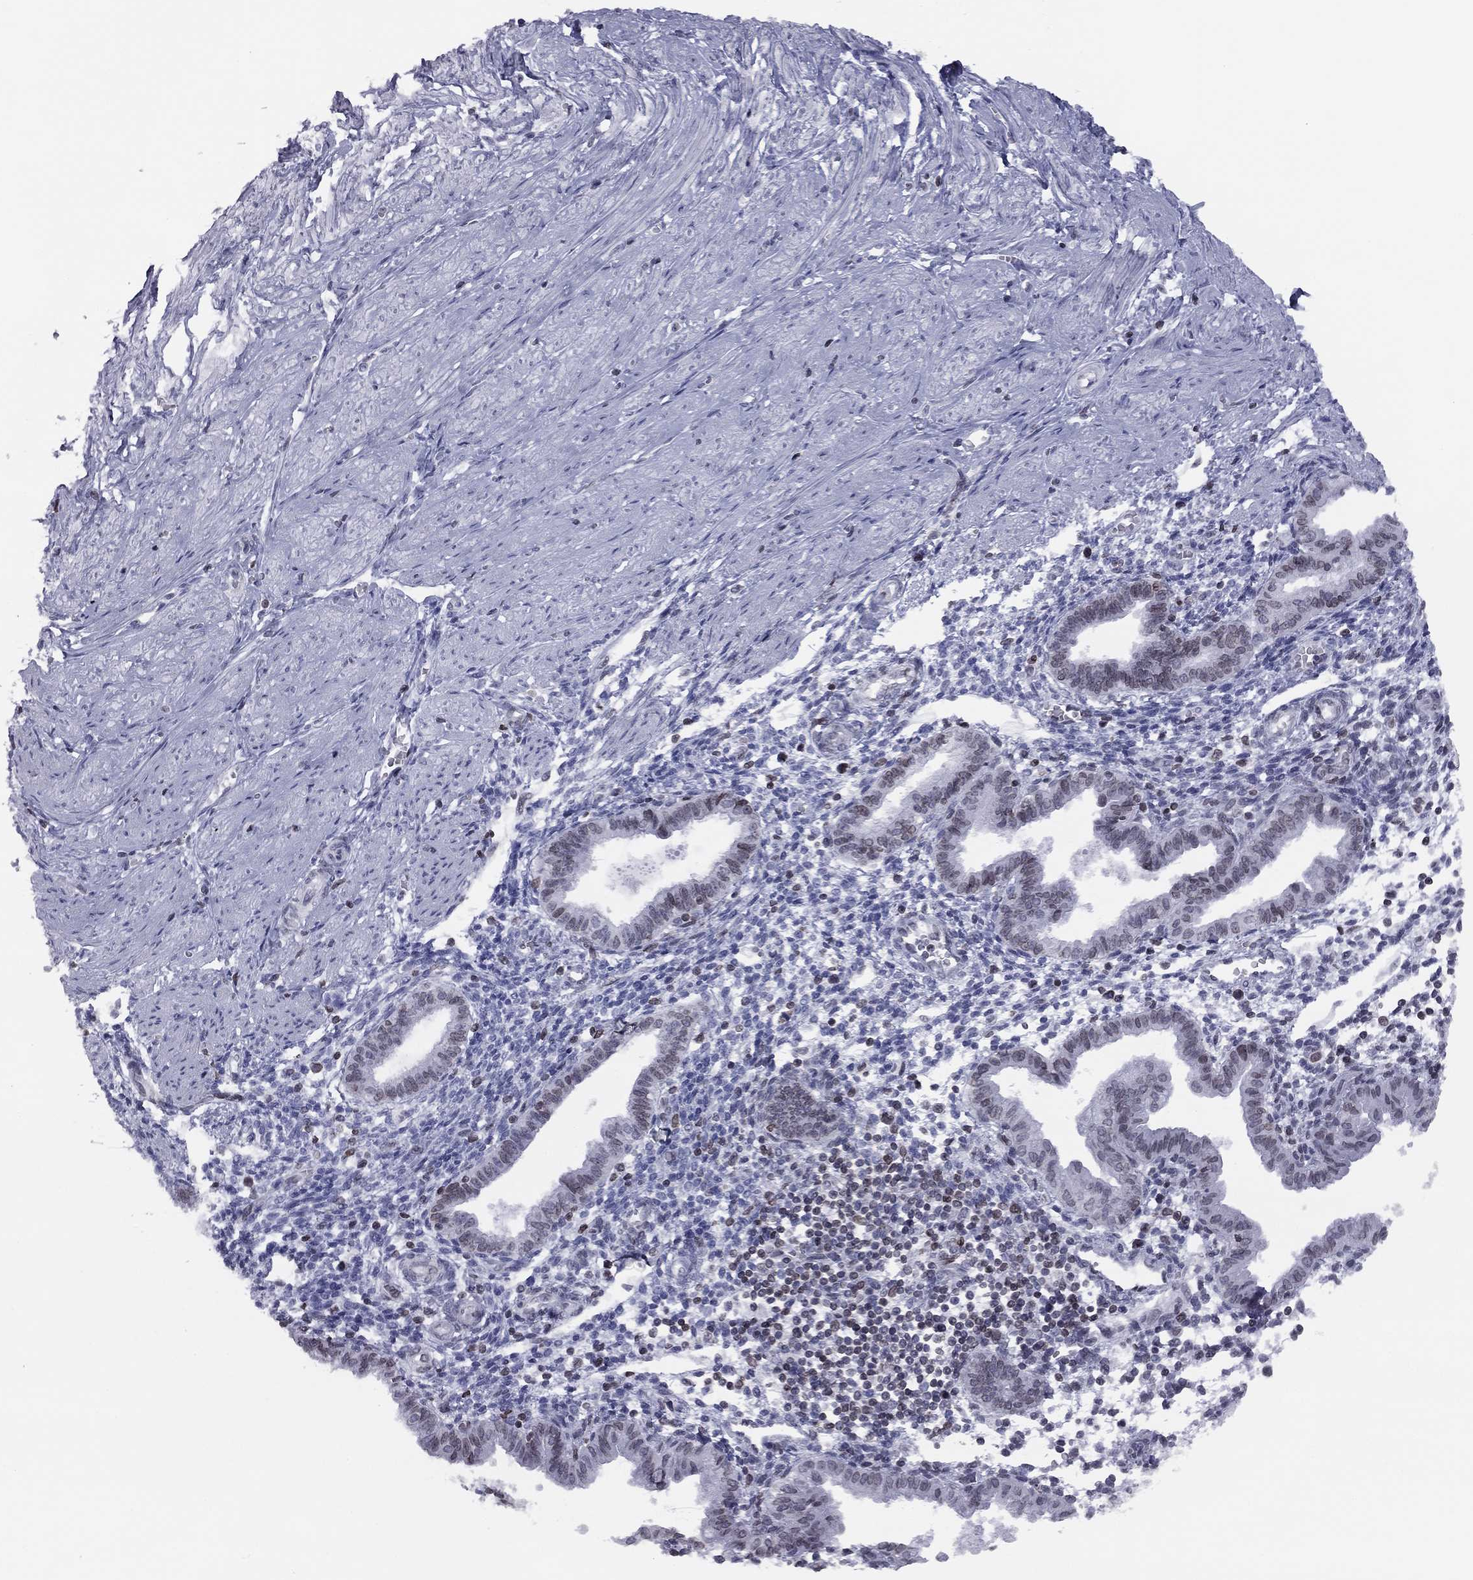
{"staining": {"intensity": "negative", "quantity": "none", "location": "none"}, "tissue": "endometrium", "cell_type": "Cells in endometrial stroma", "image_type": "normal", "snomed": [{"axis": "morphology", "description": "Normal tissue, NOS"}, {"axis": "topography", "description": "Endometrium"}], "caption": "Protein analysis of benign endometrium displays no significant expression in cells in endometrial stroma.", "gene": "ESPL1", "patient": {"sex": "female", "age": 37}}